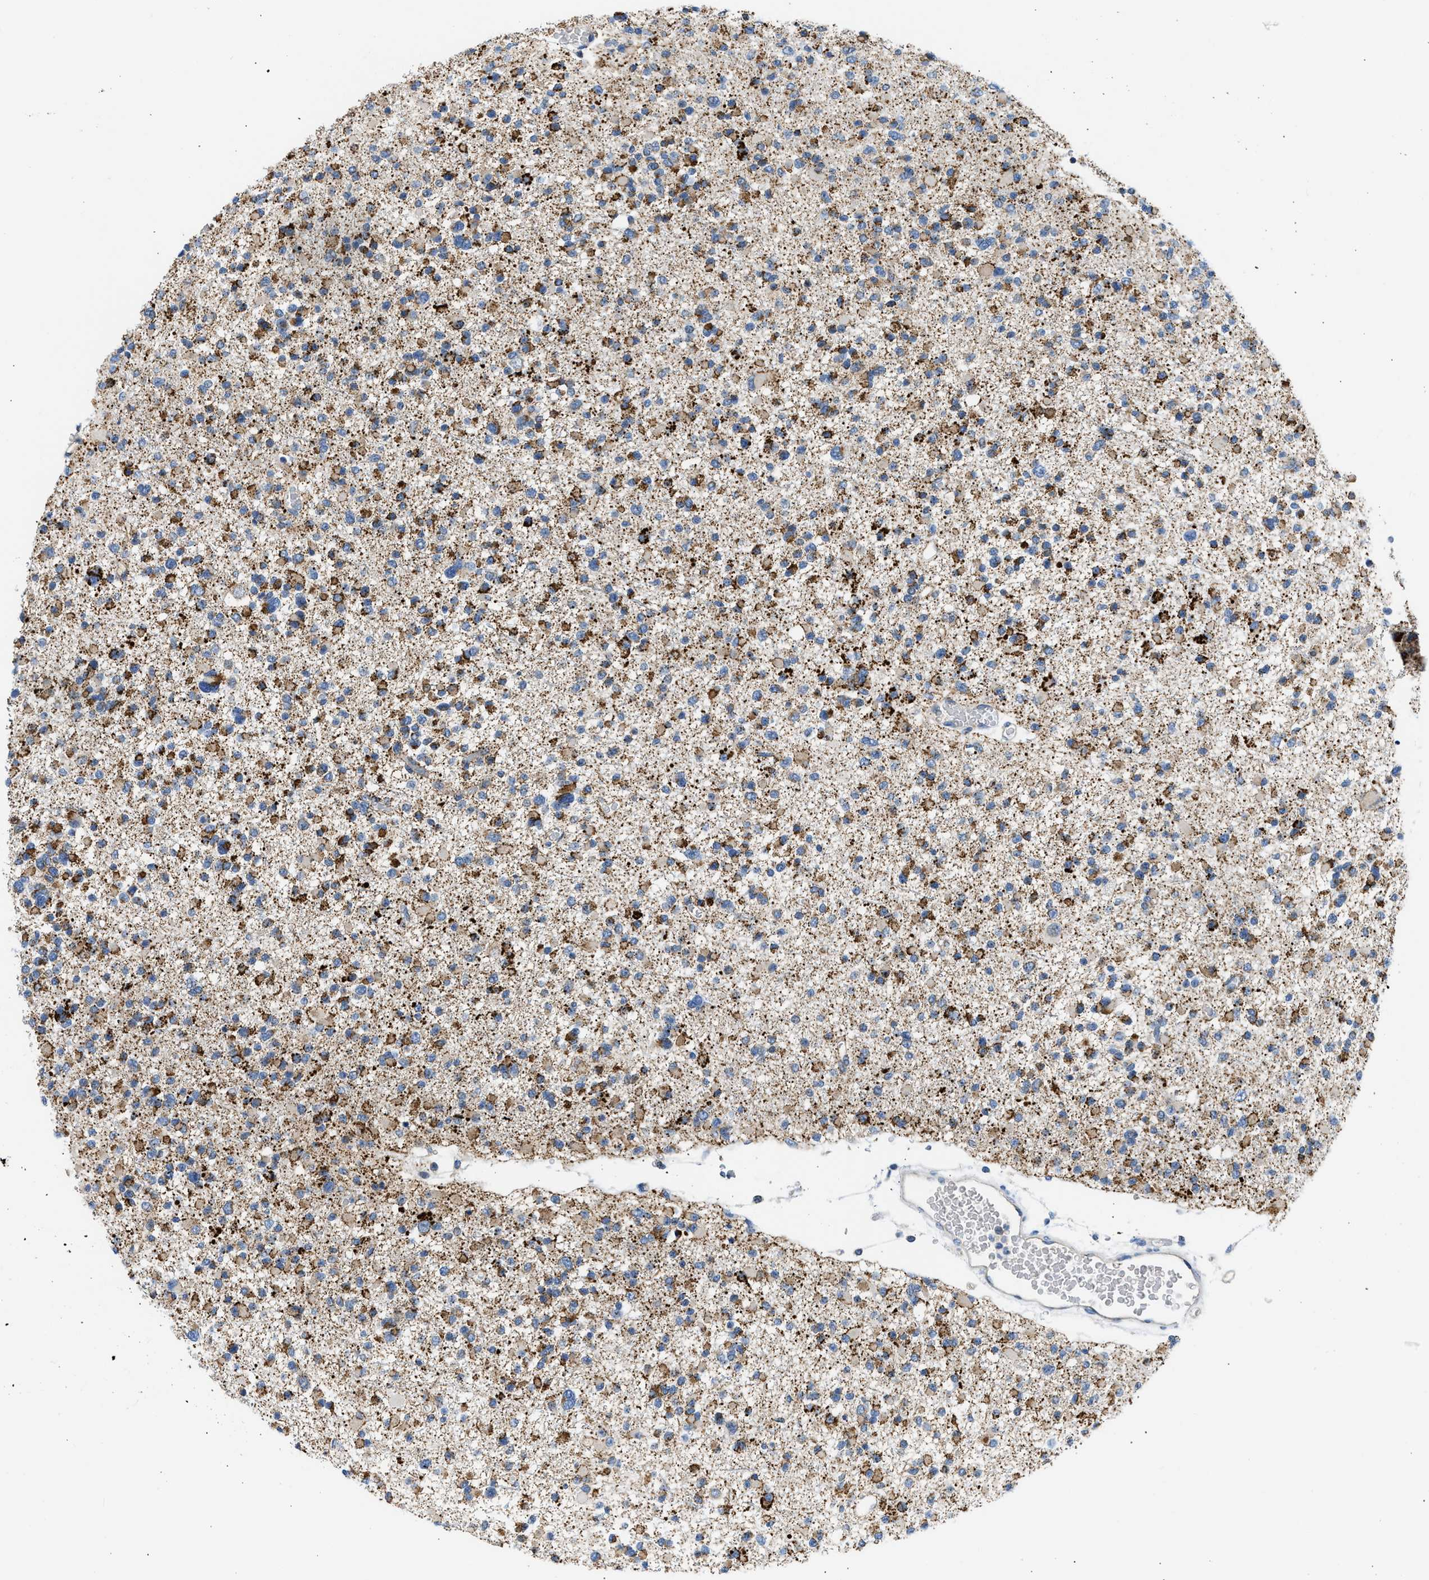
{"staining": {"intensity": "strong", "quantity": "25%-75%", "location": "cytoplasmic/membranous"}, "tissue": "glioma", "cell_type": "Tumor cells", "image_type": "cancer", "snomed": [{"axis": "morphology", "description": "Glioma, malignant, Low grade"}, {"axis": "topography", "description": "Brain"}], "caption": "Malignant low-grade glioma tissue demonstrates strong cytoplasmic/membranous staining in about 25%-75% of tumor cells", "gene": "CAMKK2", "patient": {"sex": "female", "age": 22}}